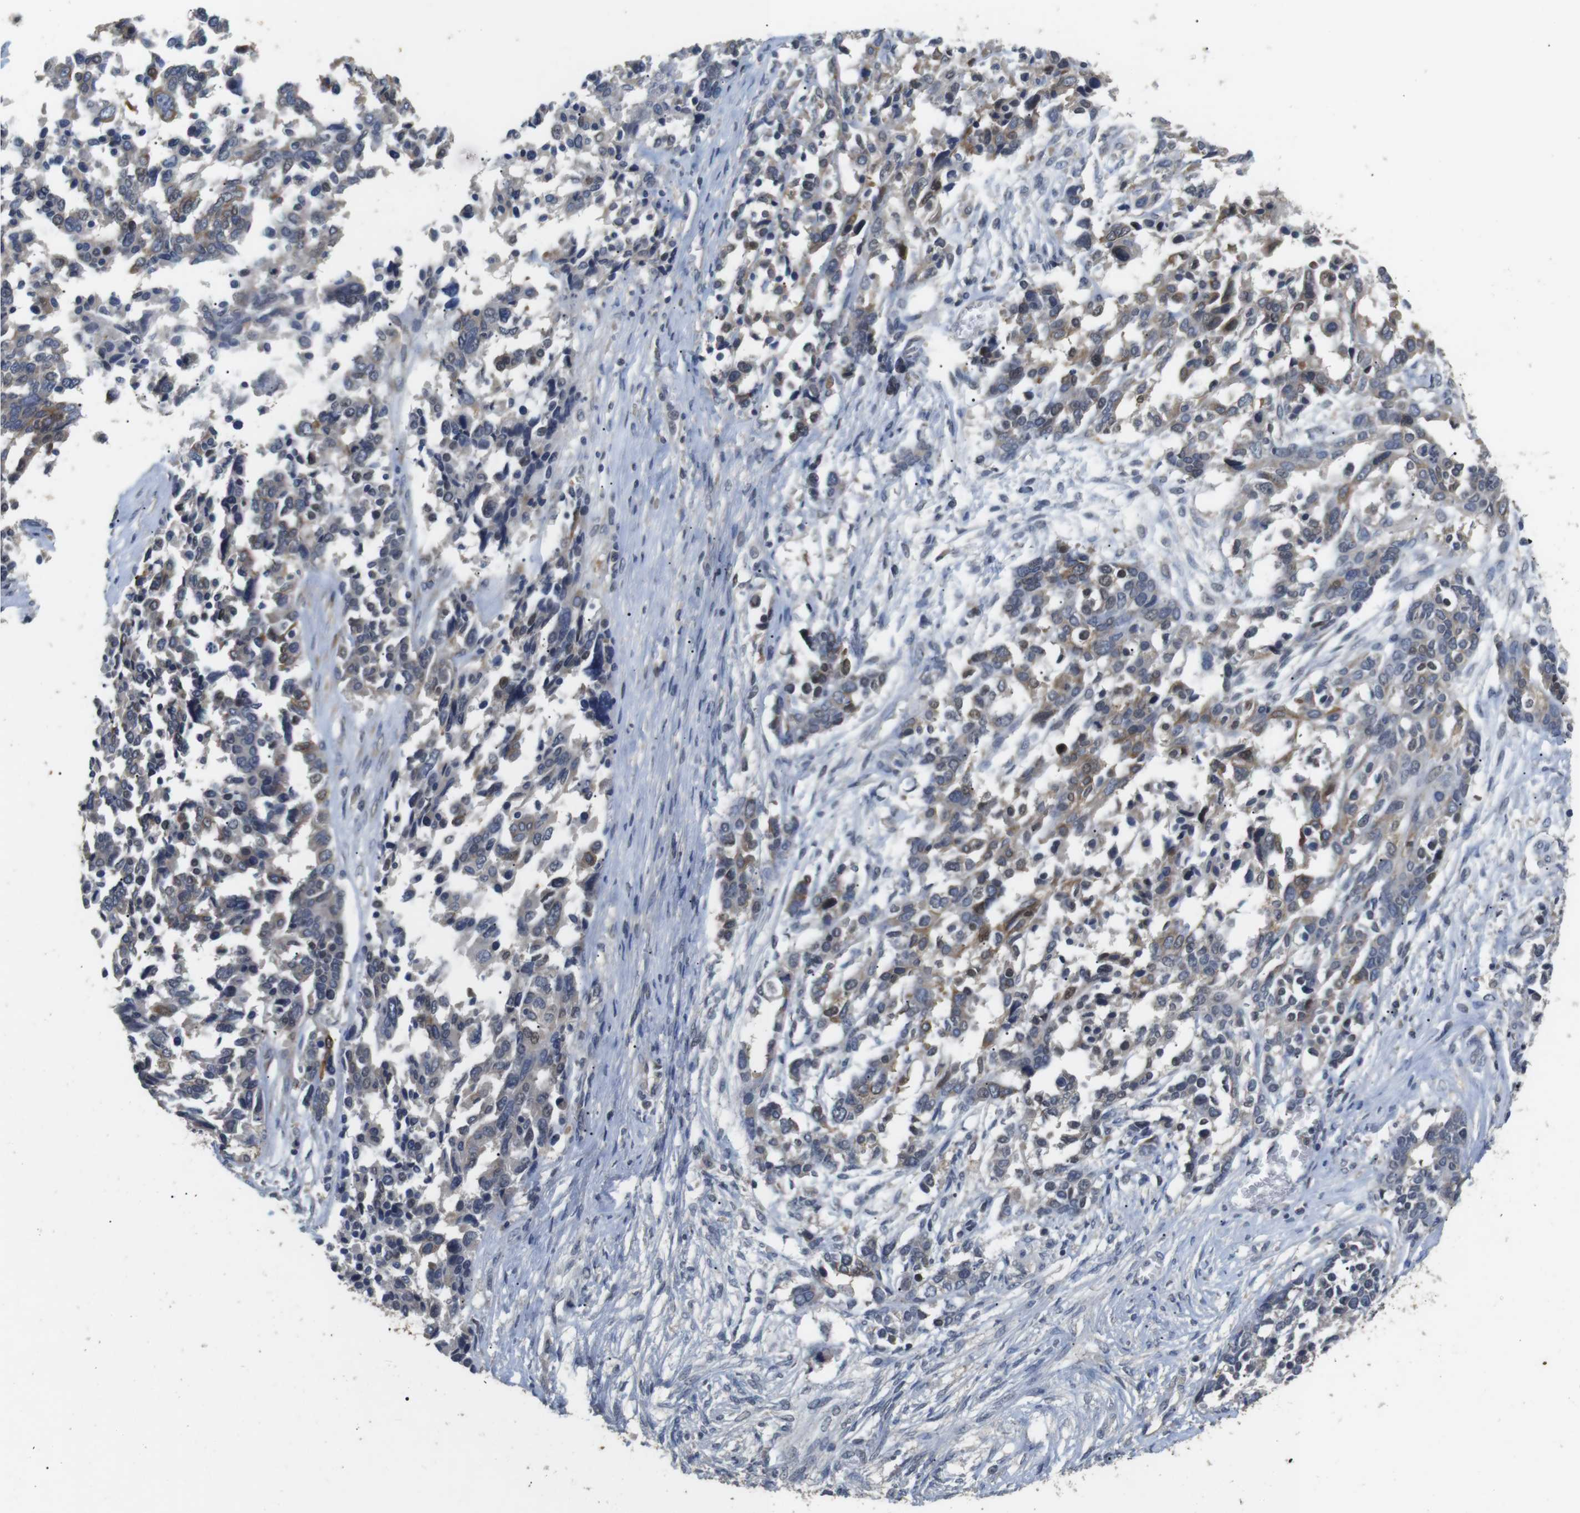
{"staining": {"intensity": "weak", "quantity": "<25%", "location": "cytoplasmic/membranous"}, "tissue": "ovarian cancer", "cell_type": "Tumor cells", "image_type": "cancer", "snomed": [{"axis": "morphology", "description": "Cystadenocarcinoma, serous, NOS"}, {"axis": "topography", "description": "Ovary"}], "caption": "High power microscopy photomicrograph of an immunohistochemistry micrograph of ovarian cancer, revealing no significant staining in tumor cells.", "gene": "ADGRL3", "patient": {"sex": "female", "age": 44}}